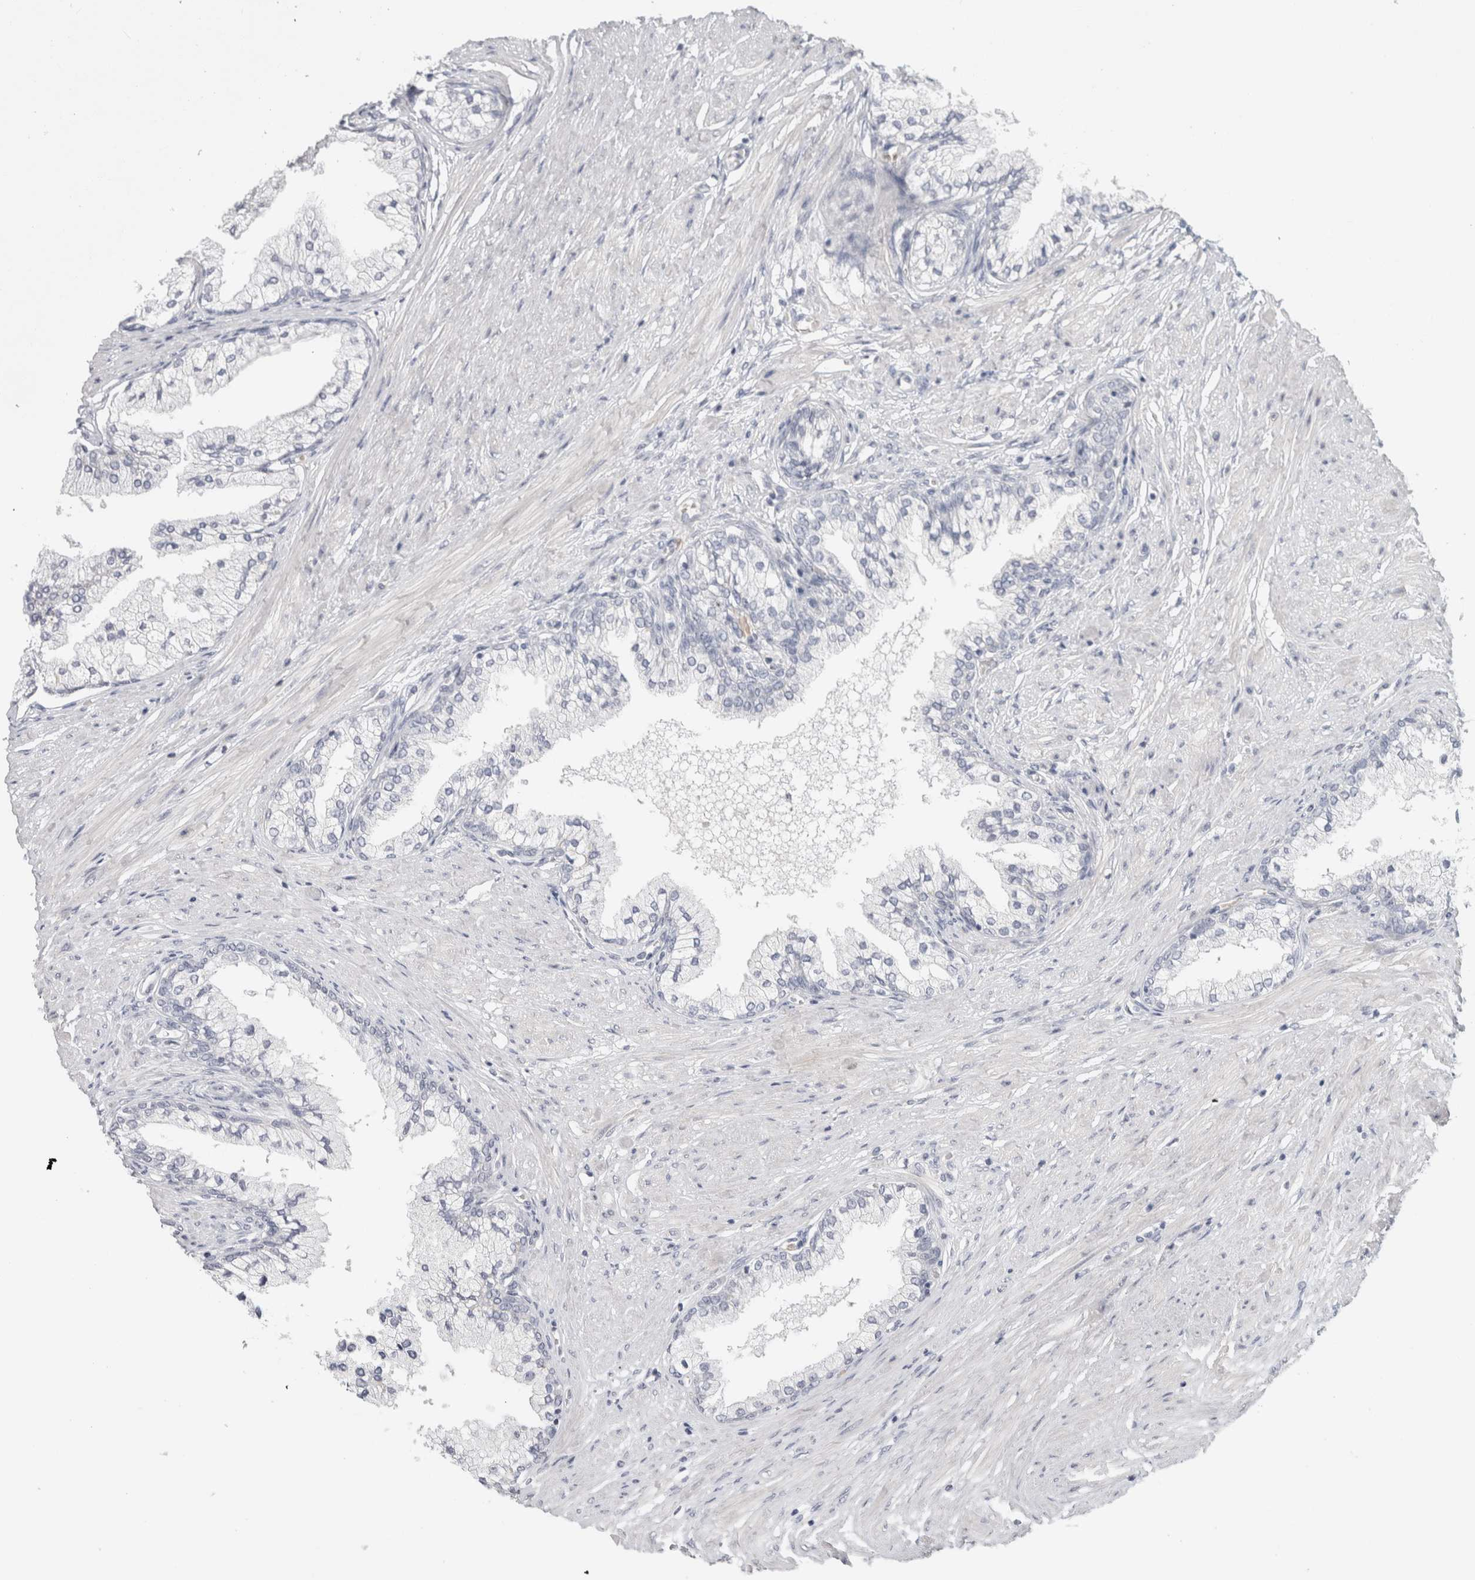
{"staining": {"intensity": "negative", "quantity": "none", "location": "none"}, "tissue": "prostate cancer", "cell_type": "Tumor cells", "image_type": "cancer", "snomed": [{"axis": "morphology", "description": "Adenocarcinoma, High grade"}, {"axis": "topography", "description": "Prostate"}], "caption": "A high-resolution photomicrograph shows IHC staining of prostate cancer (high-grade adenocarcinoma), which exhibits no significant staining in tumor cells. (DAB immunohistochemistry with hematoxylin counter stain).", "gene": "FMR1NB", "patient": {"sex": "male", "age": 61}}